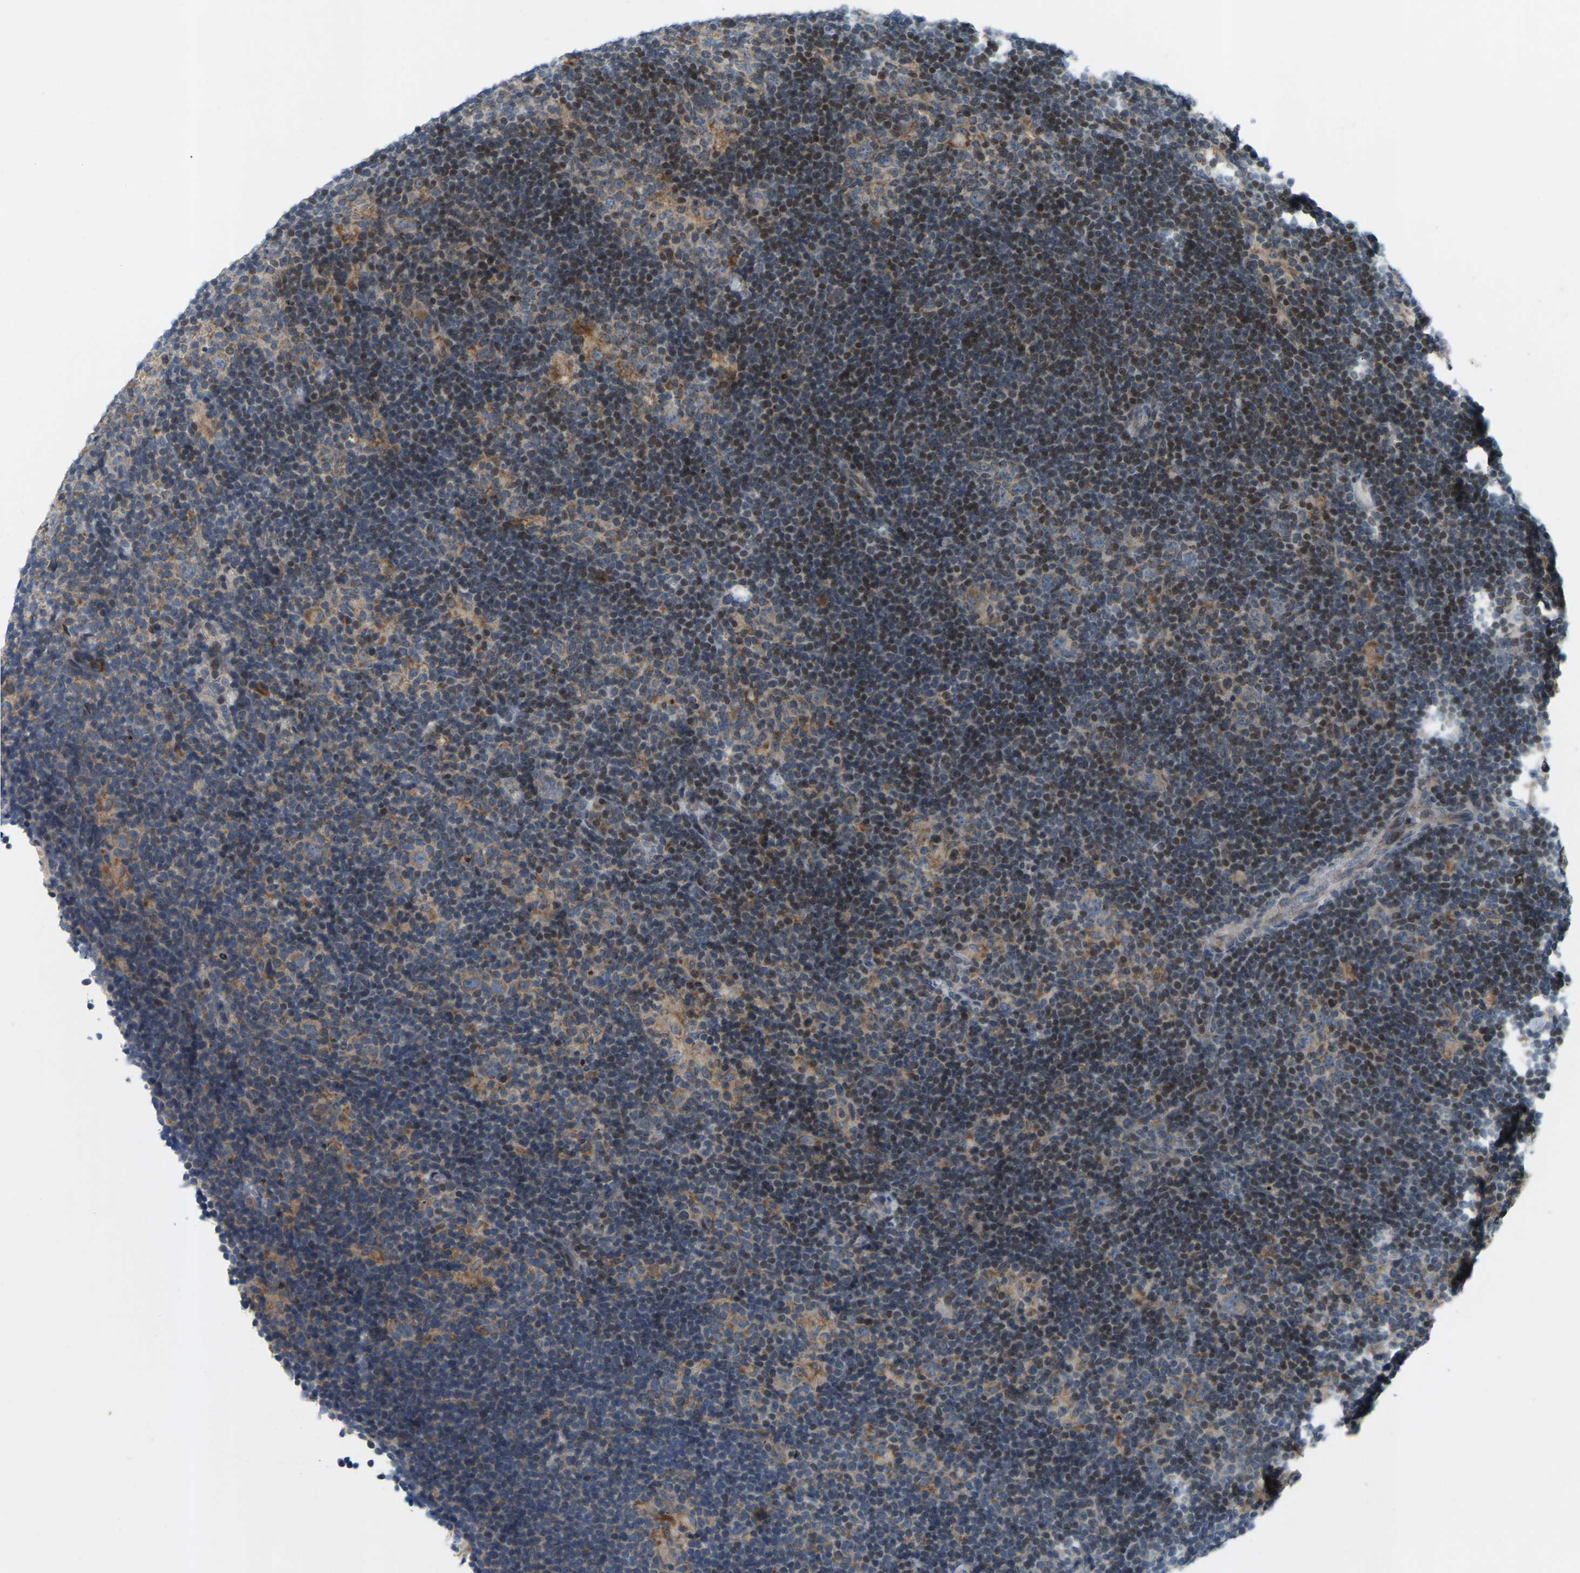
{"staining": {"intensity": "moderate", "quantity": ">75%", "location": "cytoplasmic/membranous"}, "tissue": "lymphoma", "cell_type": "Tumor cells", "image_type": "cancer", "snomed": [{"axis": "morphology", "description": "Hodgkin's disease, NOS"}, {"axis": "topography", "description": "Lymph node"}], "caption": "About >75% of tumor cells in human lymphoma exhibit moderate cytoplasmic/membranous protein expression as visualized by brown immunohistochemical staining.", "gene": "PARL", "patient": {"sex": "female", "age": 57}}